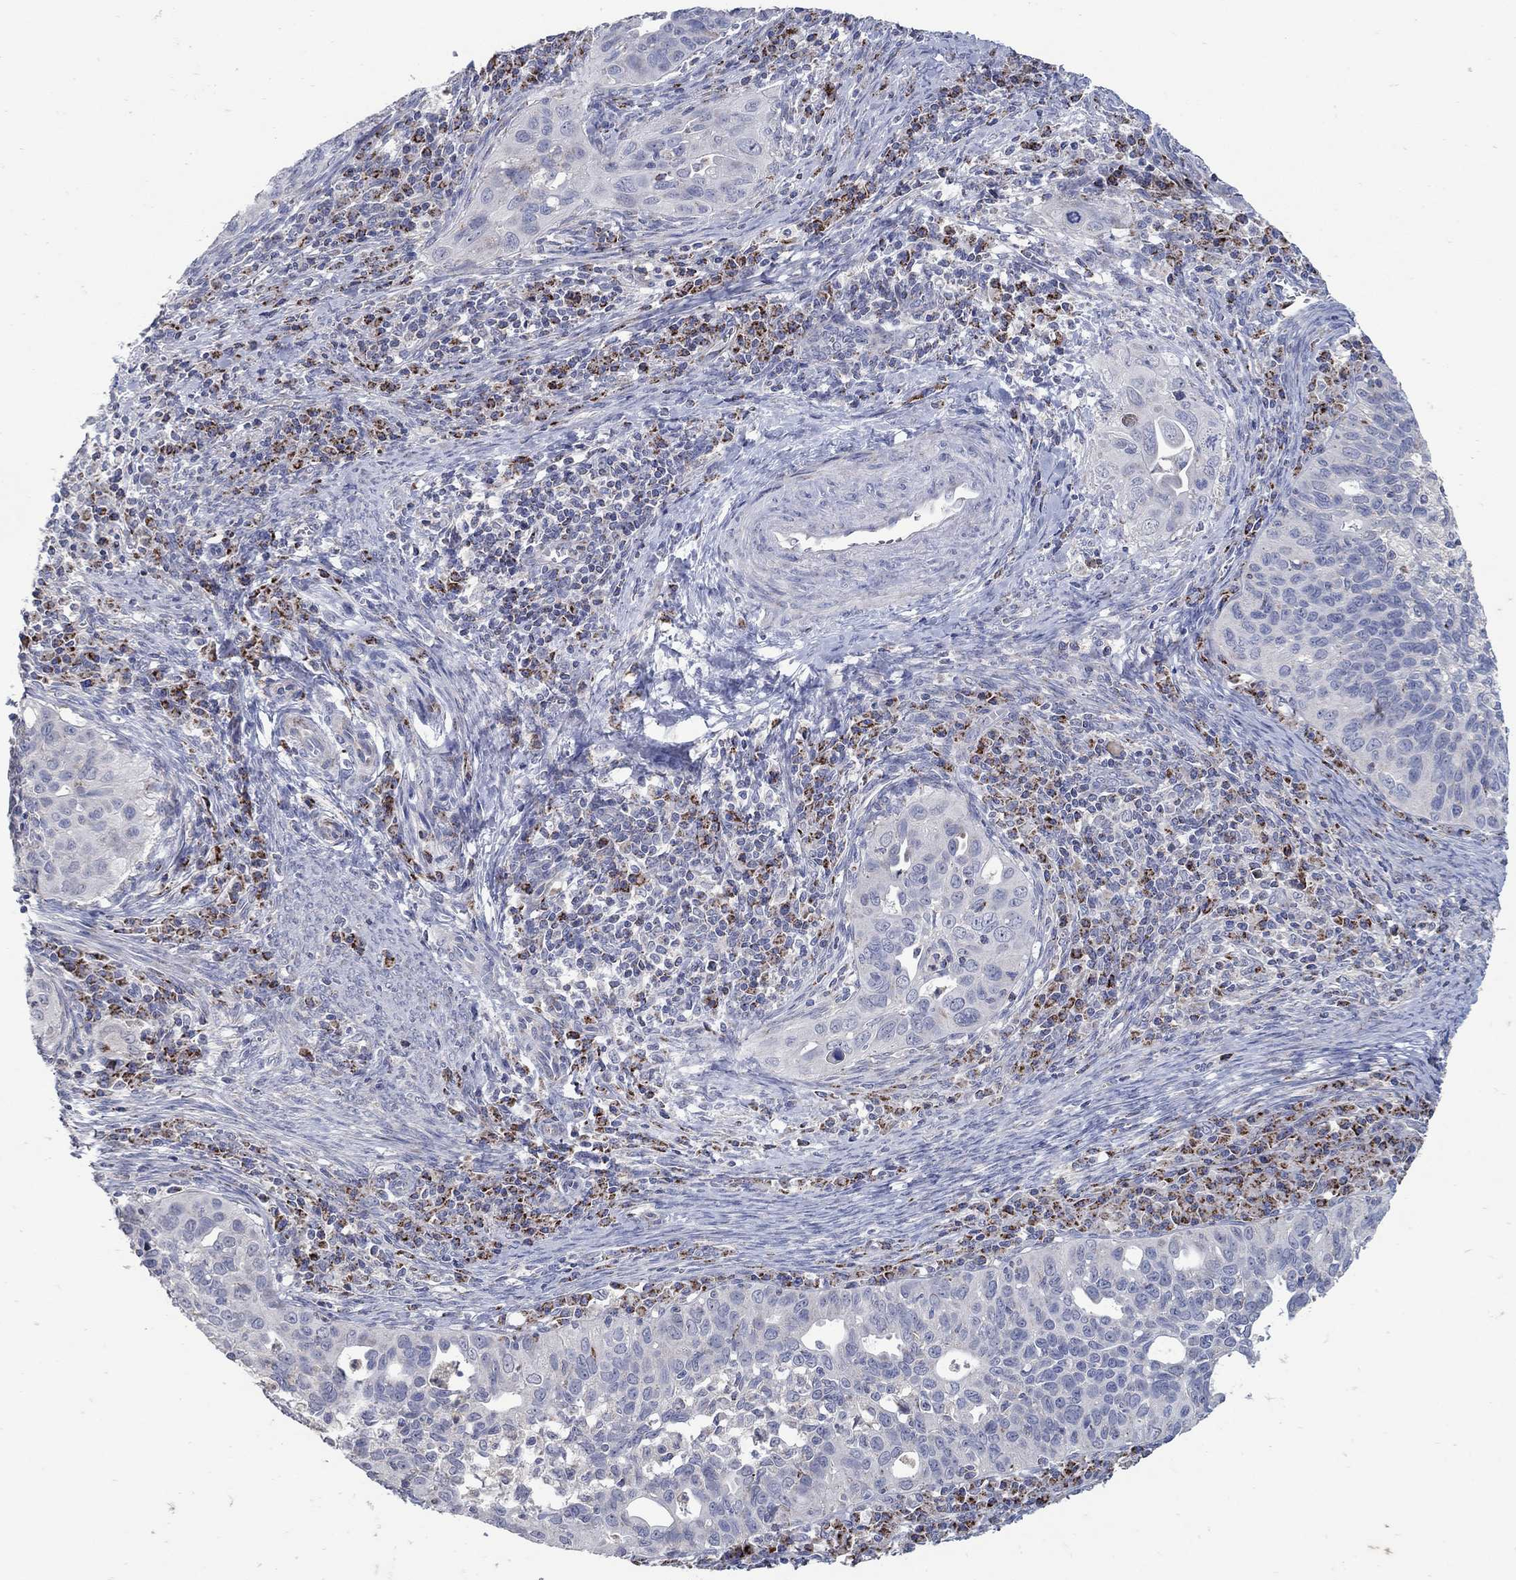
{"staining": {"intensity": "weak", "quantity": "25%-75%", "location": "cytoplasmic/membranous"}, "tissue": "cervical cancer", "cell_type": "Tumor cells", "image_type": "cancer", "snomed": [{"axis": "morphology", "description": "Squamous cell carcinoma, NOS"}, {"axis": "topography", "description": "Cervix"}], "caption": "Brown immunohistochemical staining in cervical cancer (squamous cell carcinoma) displays weak cytoplasmic/membranous staining in about 25%-75% of tumor cells. The staining was performed using DAB (3,3'-diaminobenzidine) to visualize the protein expression in brown, while the nuclei were stained in blue with hematoxylin (Magnification: 20x).", "gene": "HMX2", "patient": {"sex": "female", "age": 26}}